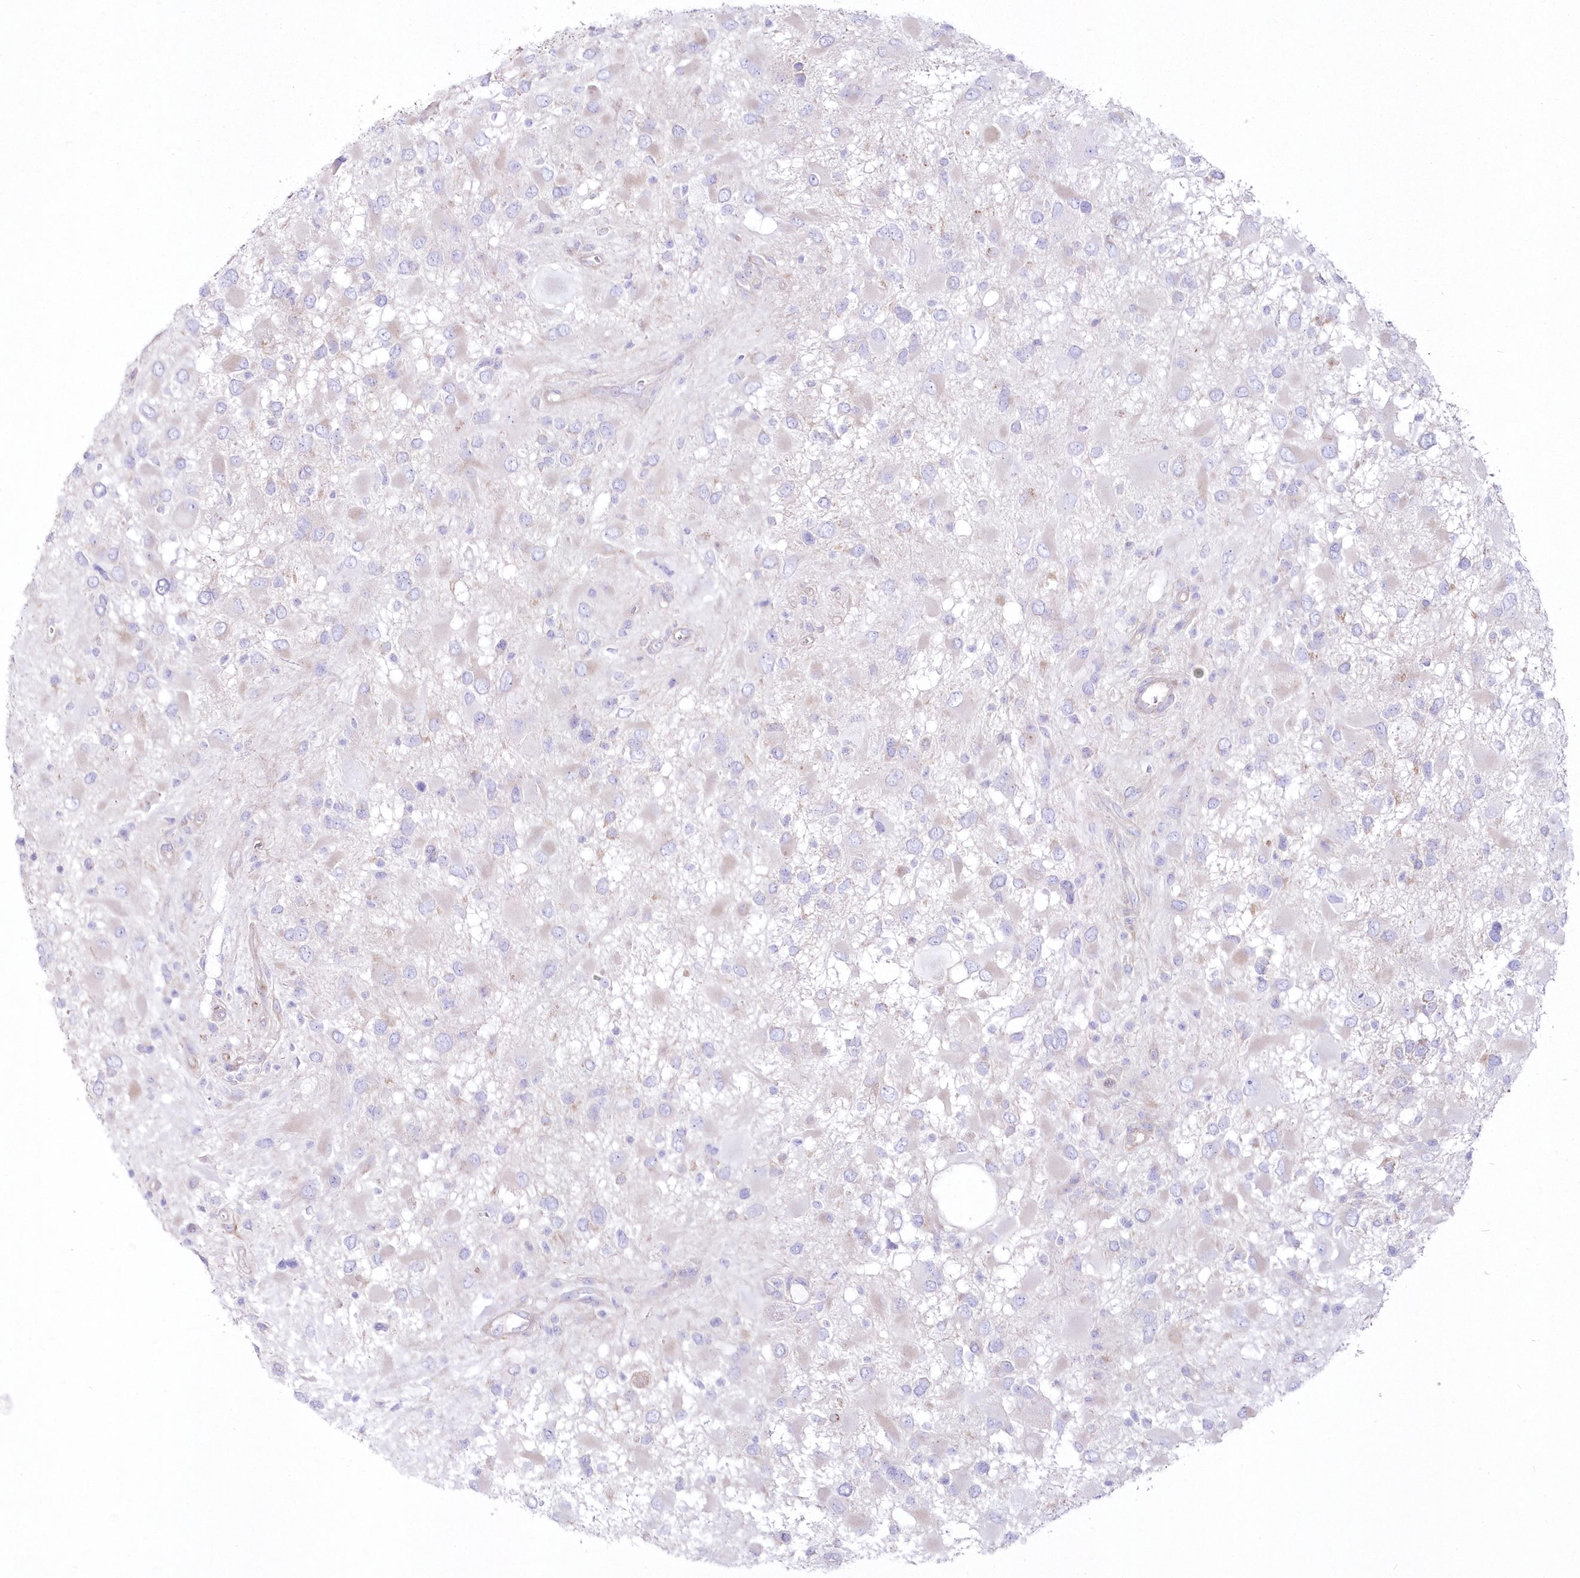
{"staining": {"intensity": "negative", "quantity": "none", "location": "none"}, "tissue": "glioma", "cell_type": "Tumor cells", "image_type": "cancer", "snomed": [{"axis": "morphology", "description": "Glioma, malignant, High grade"}, {"axis": "topography", "description": "Brain"}], "caption": "Immunohistochemical staining of glioma displays no significant expression in tumor cells.", "gene": "ZNF843", "patient": {"sex": "male", "age": 53}}